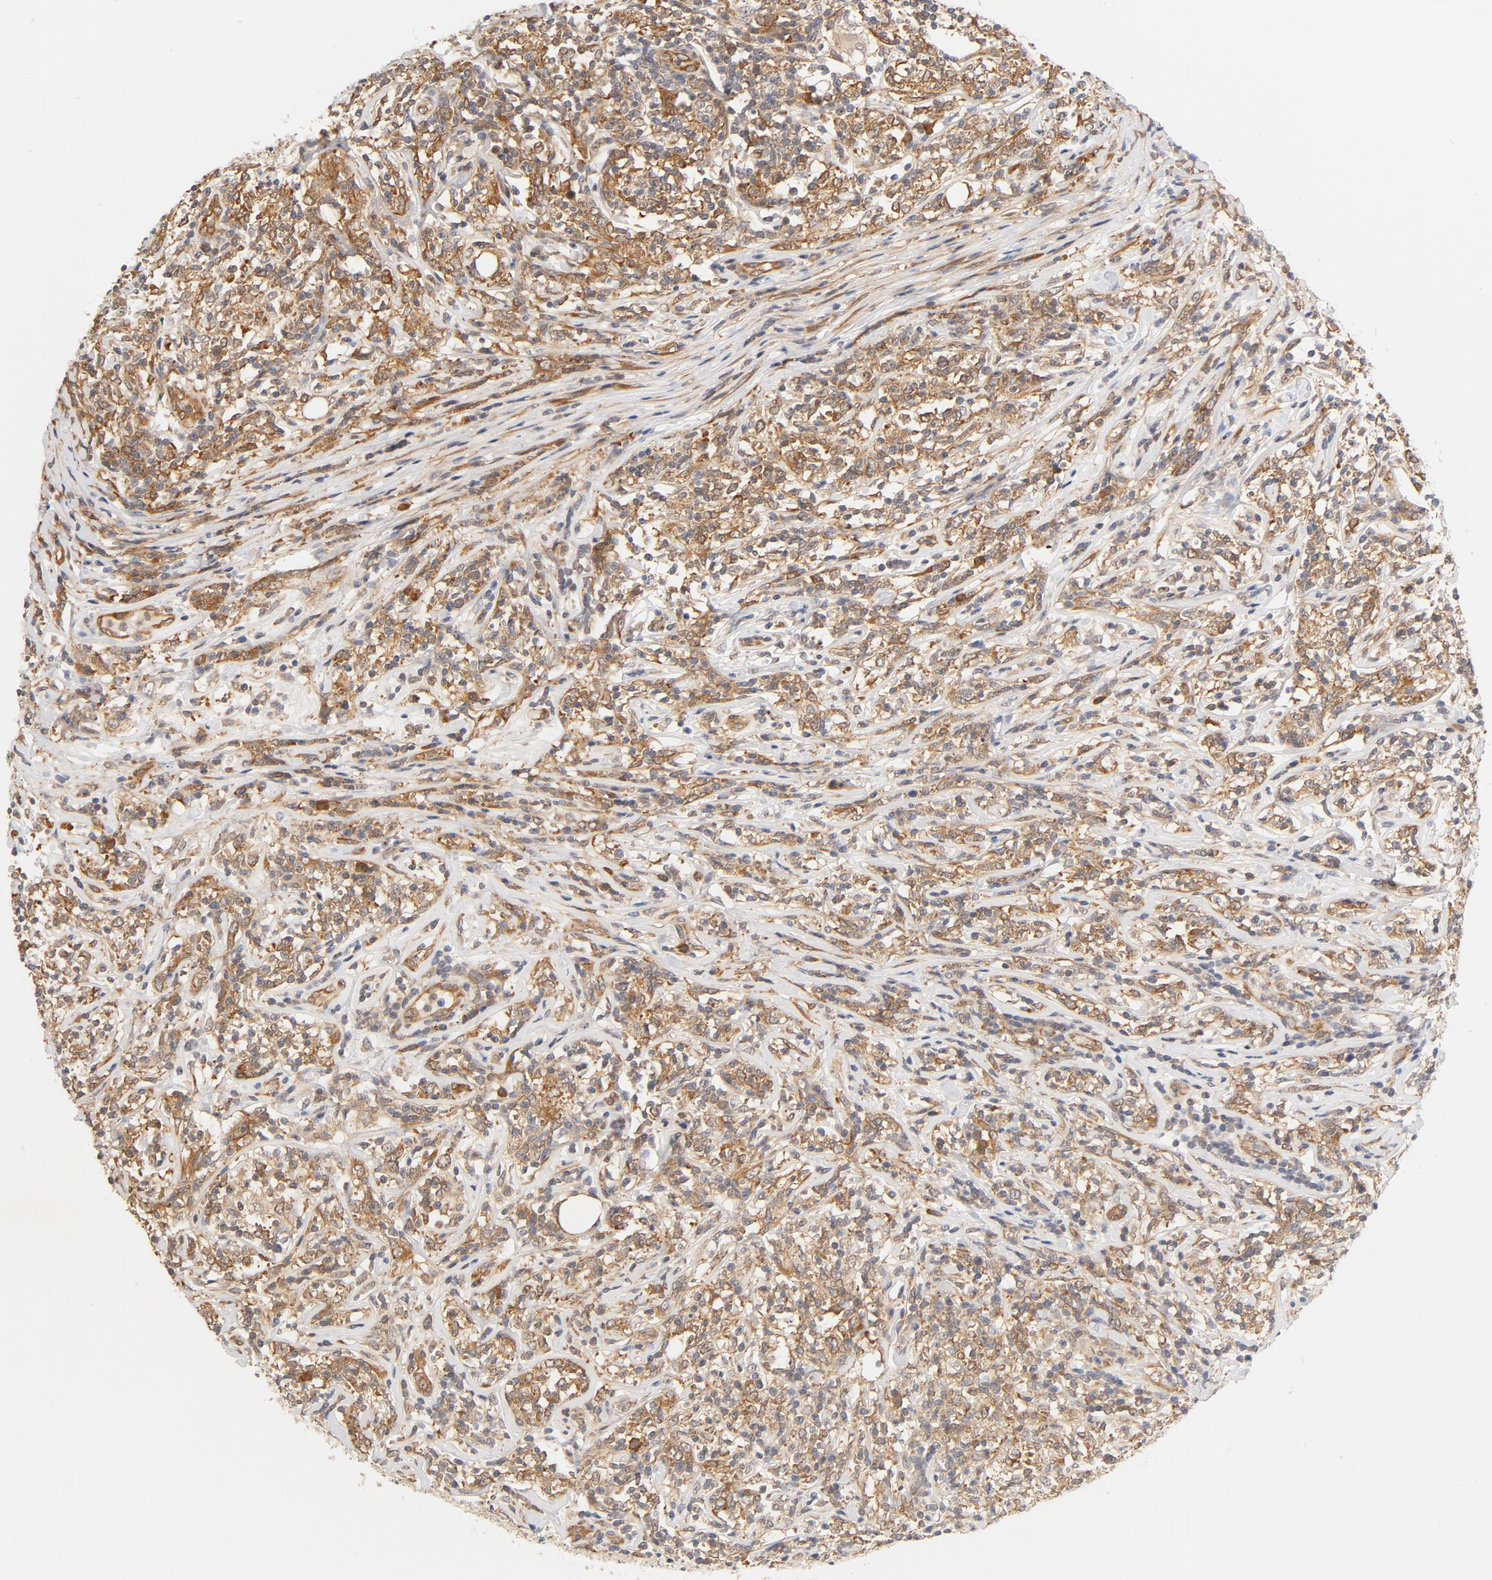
{"staining": {"intensity": "moderate", "quantity": ">75%", "location": "cytoplasmic/membranous"}, "tissue": "lymphoma", "cell_type": "Tumor cells", "image_type": "cancer", "snomed": [{"axis": "morphology", "description": "Malignant lymphoma, non-Hodgkin's type, High grade"}, {"axis": "topography", "description": "Lymph node"}], "caption": "Immunohistochemical staining of human malignant lymphoma, non-Hodgkin's type (high-grade) shows moderate cytoplasmic/membranous protein staining in approximately >75% of tumor cells.", "gene": "EIF4E", "patient": {"sex": "female", "age": 84}}